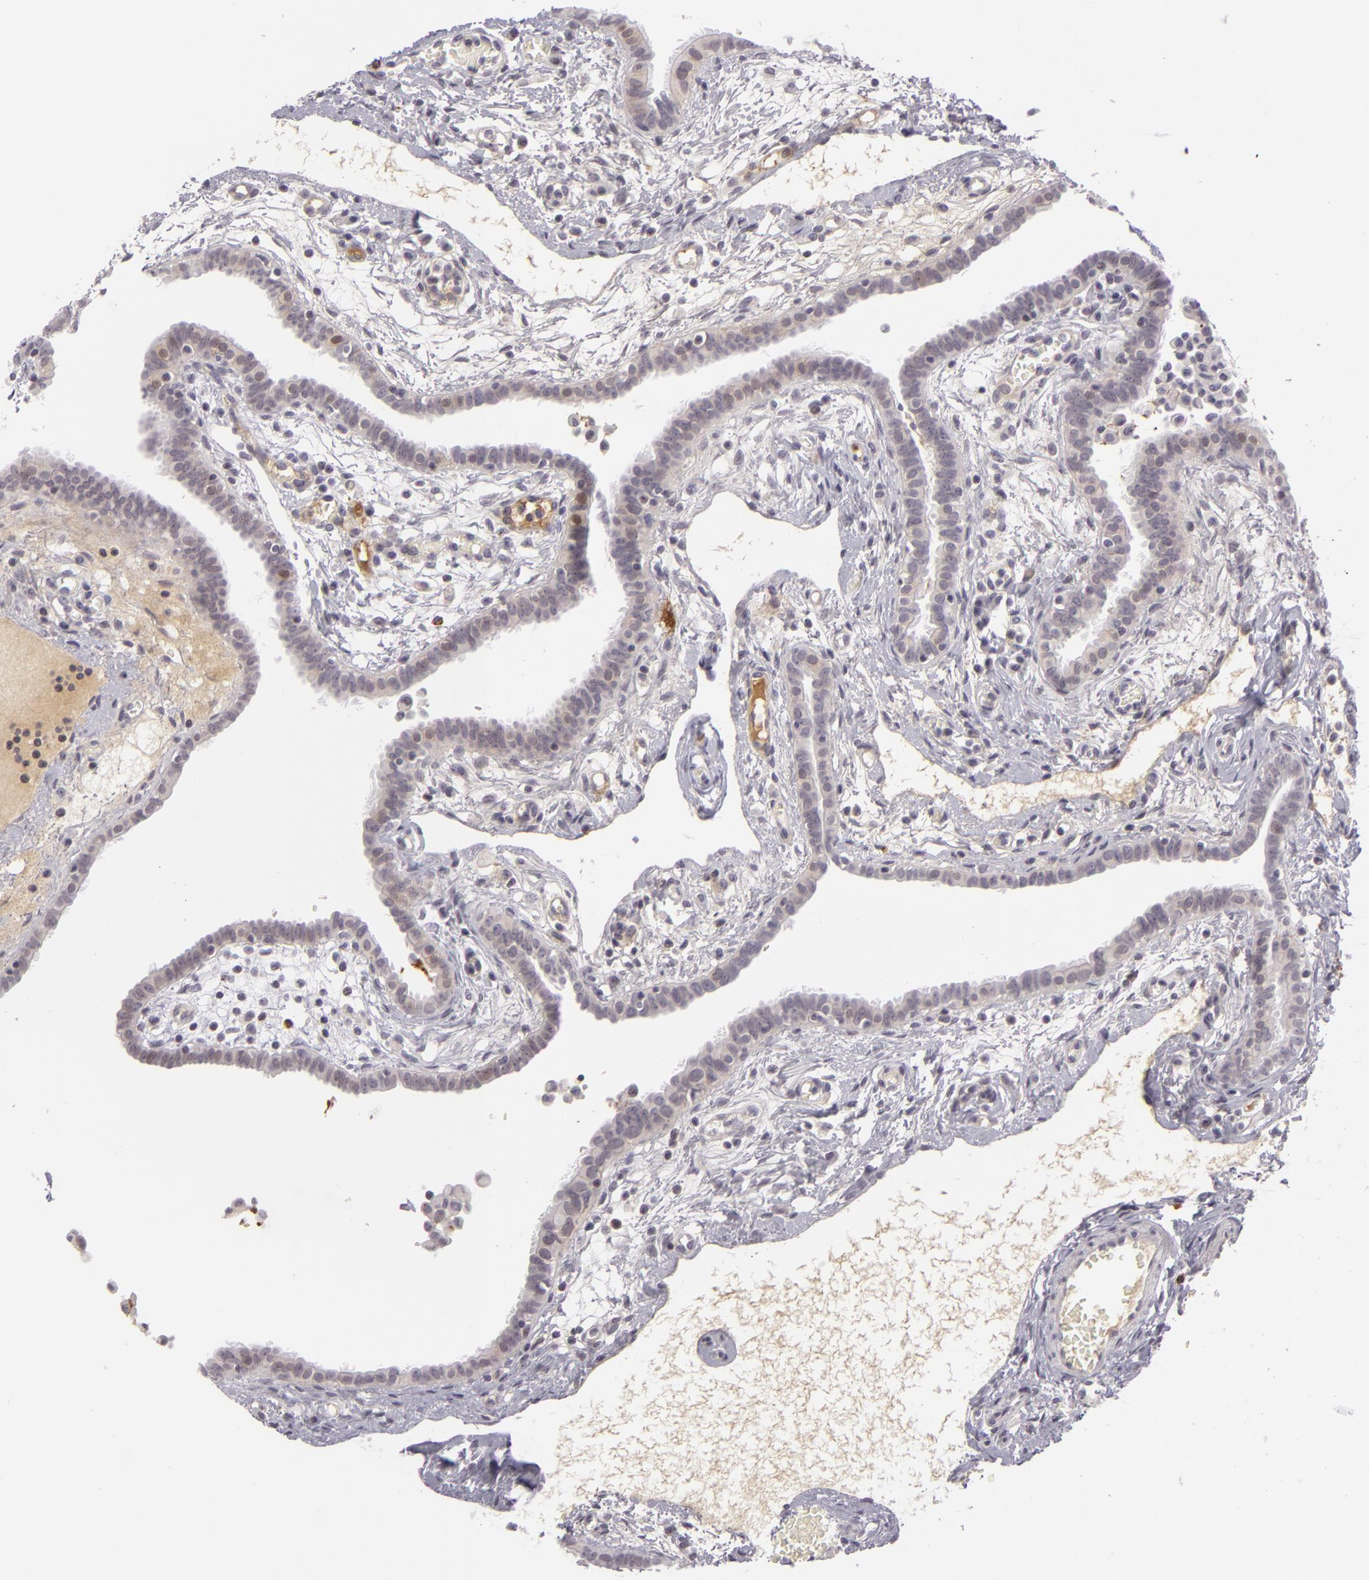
{"staining": {"intensity": "negative", "quantity": "none", "location": "none"}, "tissue": "fallopian tube", "cell_type": "Glandular cells", "image_type": "normal", "snomed": [{"axis": "morphology", "description": "Normal tissue, NOS"}, {"axis": "topography", "description": "Fallopian tube"}], "caption": "This is a histopathology image of IHC staining of normal fallopian tube, which shows no expression in glandular cells. (DAB (3,3'-diaminobenzidine) immunohistochemistry with hematoxylin counter stain).", "gene": "CTNNB1", "patient": {"sex": "female", "age": 54}}